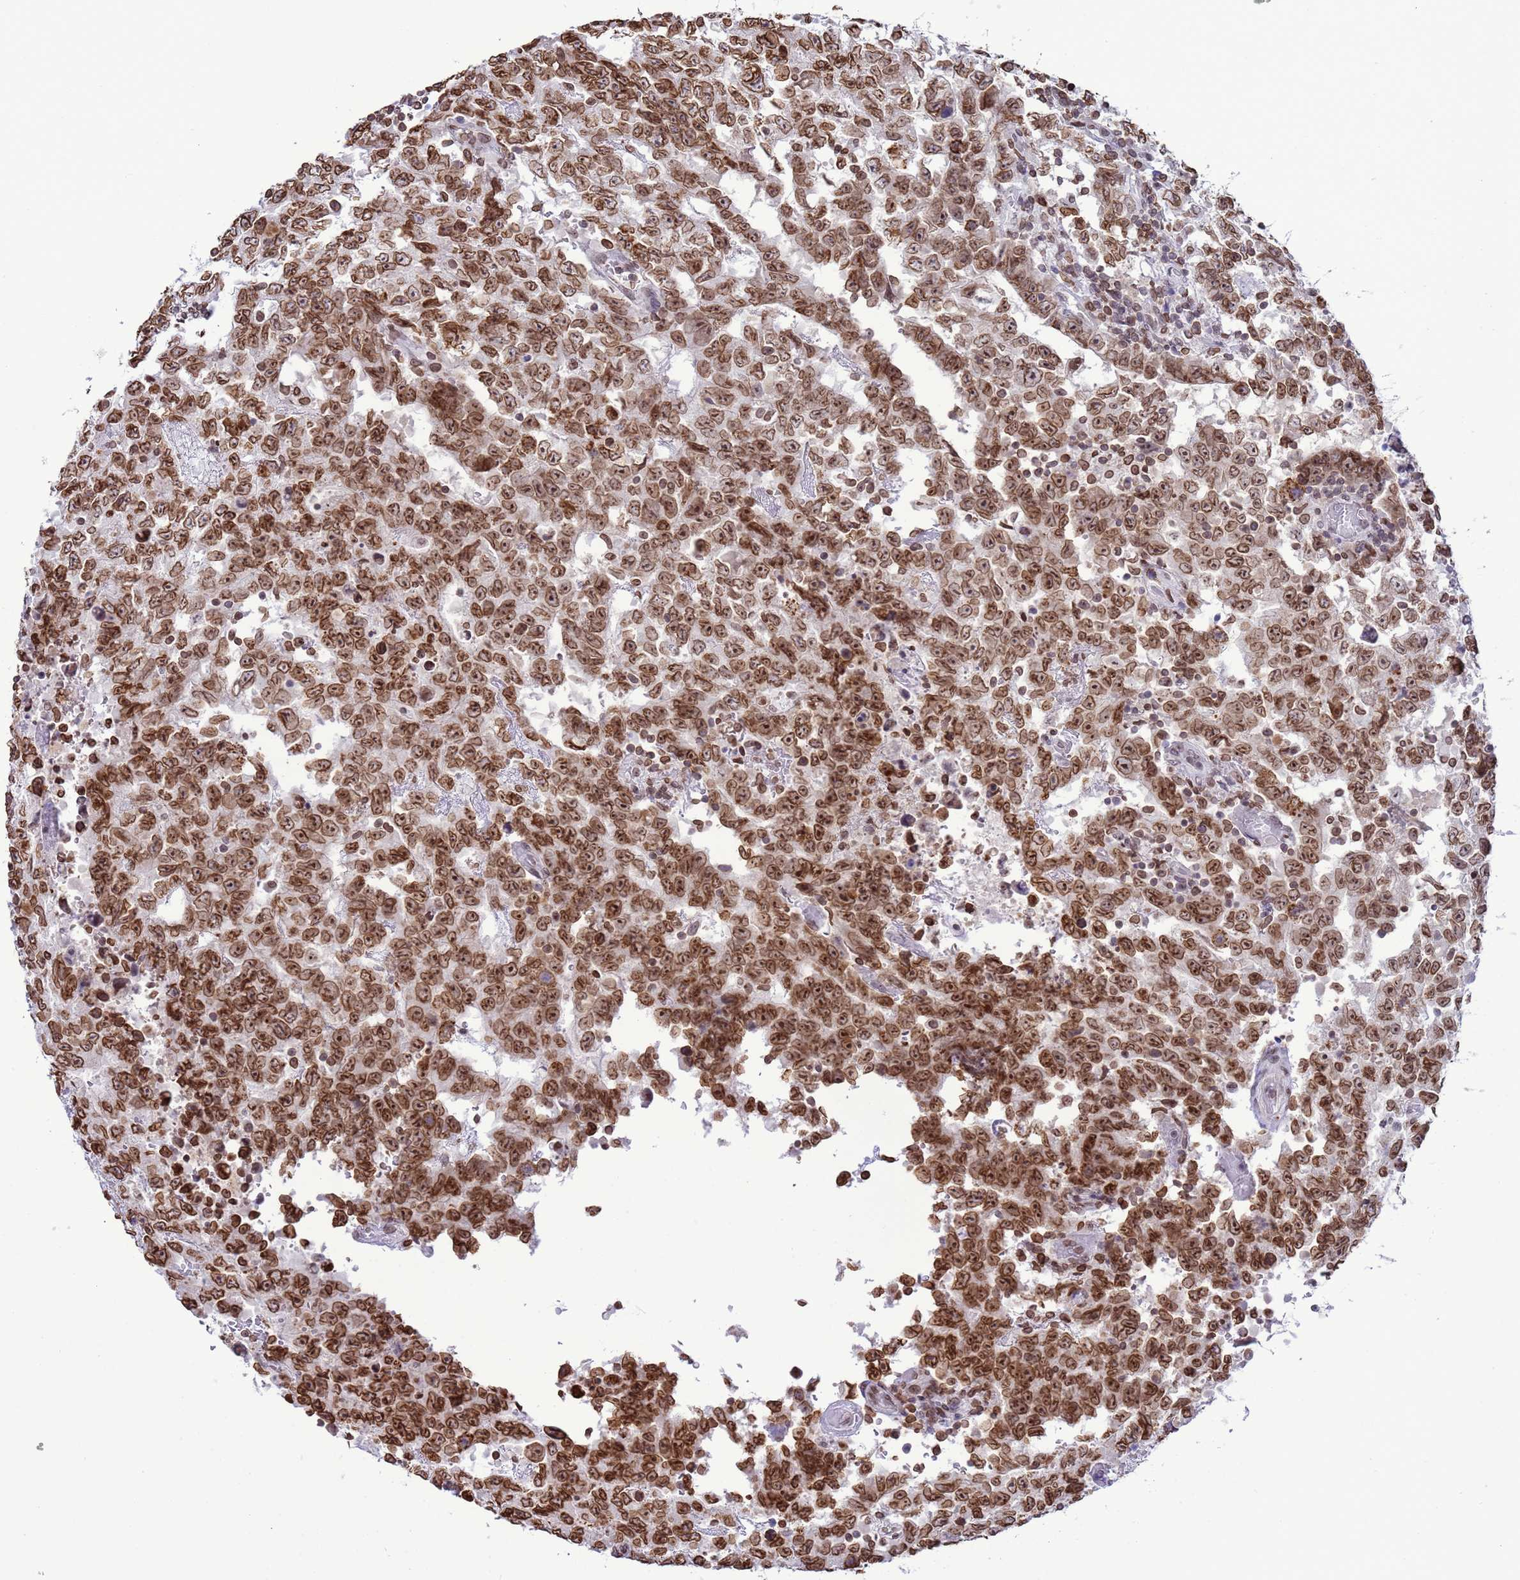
{"staining": {"intensity": "strong", "quantity": ">75%", "location": "cytoplasmic/membranous,nuclear"}, "tissue": "testis cancer", "cell_type": "Tumor cells", "image_type": "cancer", "snomed": [{"axis": "morphology", "description": "Carcinoma, Embryonal, NOS"}, {"axis": "topography", "description": "Testis"}], "caption": "A photomicrograph showing strong cytoplasmic/membranous and nuclear positivity in approximately >75% of tumor cells in embryonal carcinoma (testis), as visualized by brown immunohistochemical staining.", "gene": "DHX37", "patient": {"sex": "male", "age": 26}}